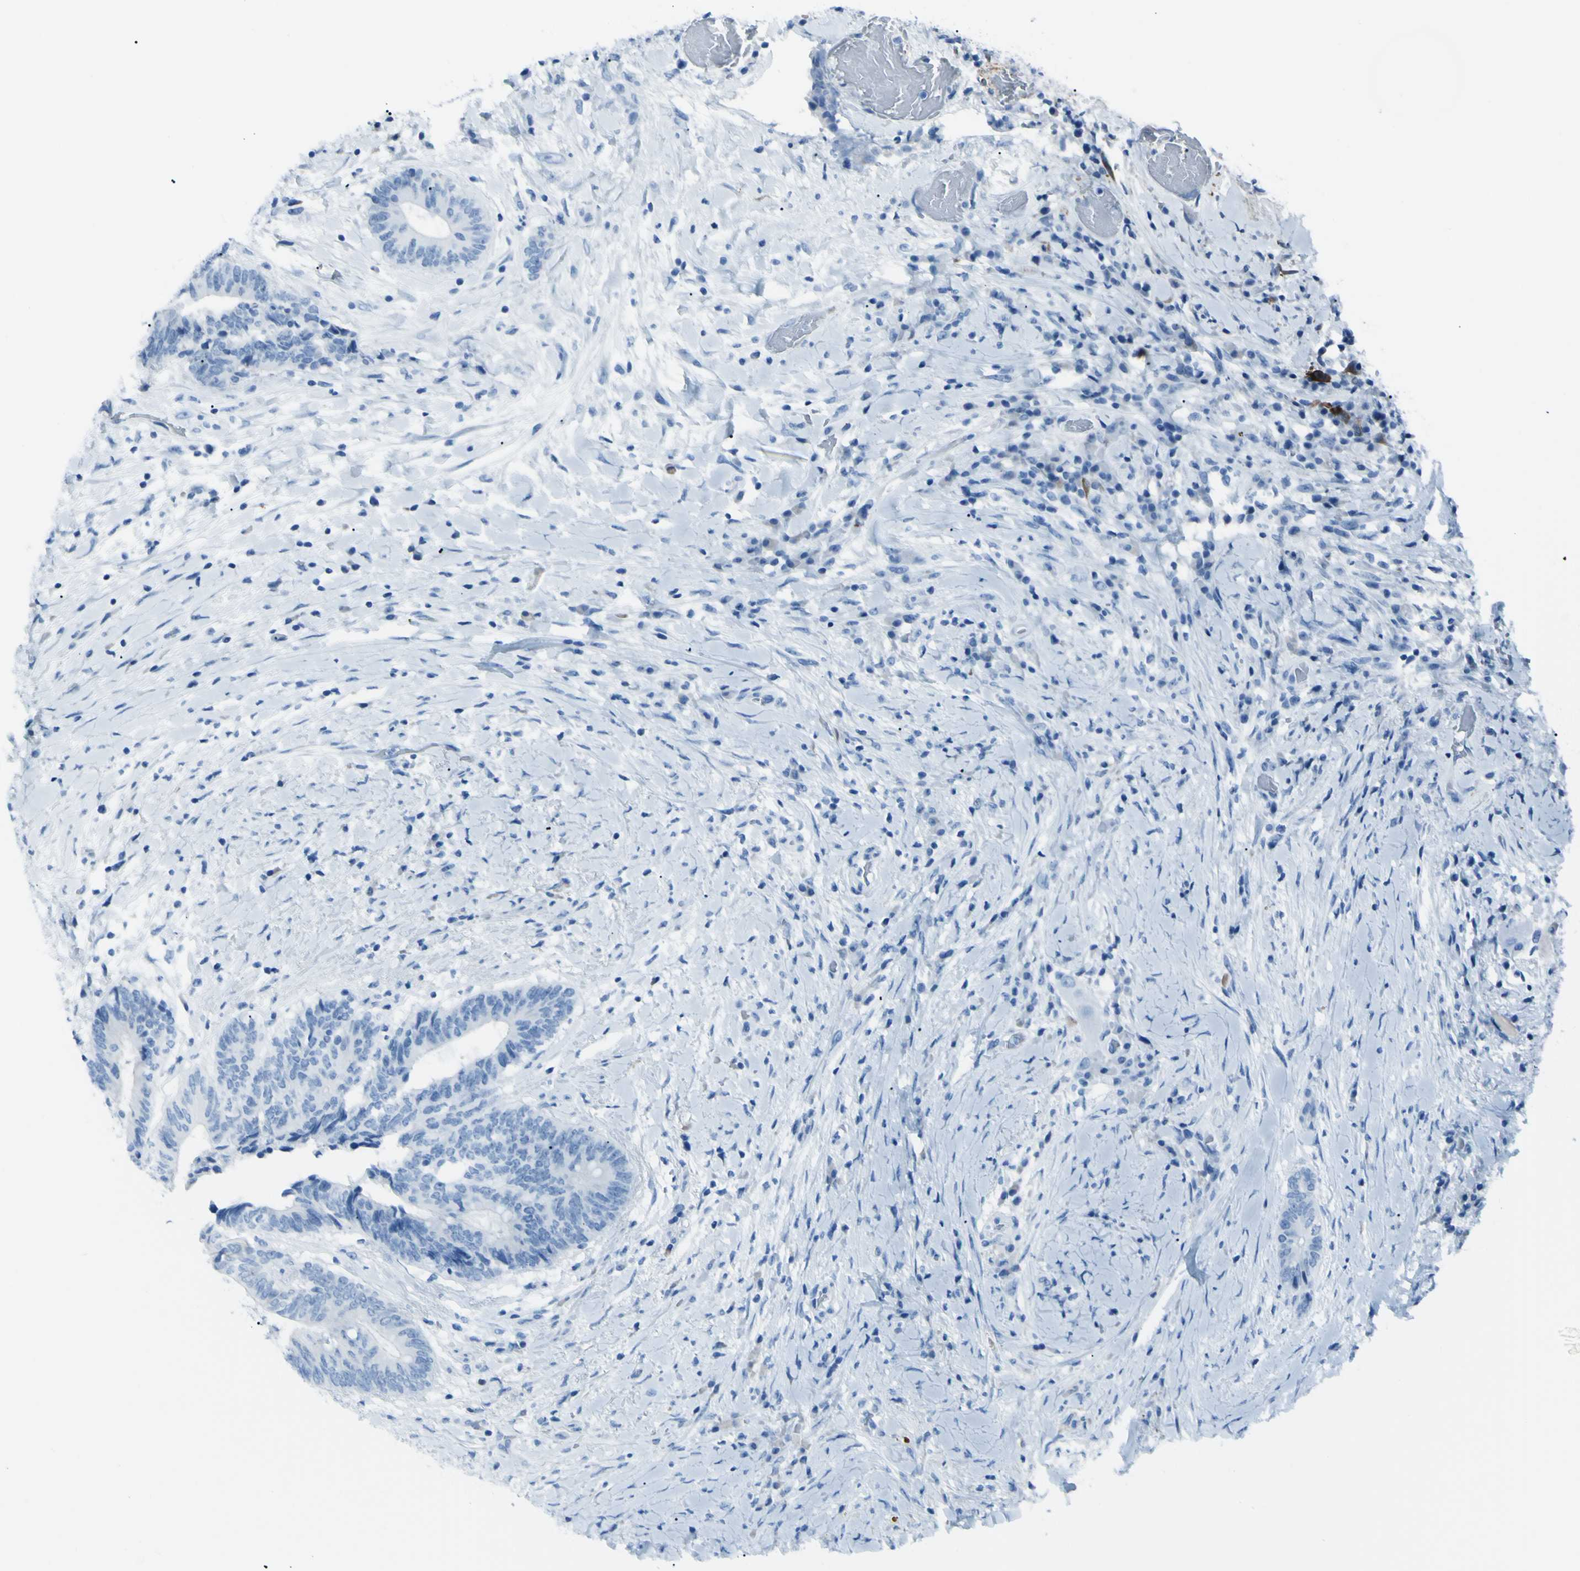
{"staining": {"intensity": "negative", "quantity": "none", "location": "none"}, "tissue": "colorectal cancer", "cell_type": "Tumor cells", "image_type": "cancer", "snomed": [{"axis": "morphology", "description": "Adenocarcinoma, NOS"}, {"axis": "topography", "description": "Rectum"}], "caption": "There is no significant positivity in tumor cells of colorectal cancer.", "gene": "TFPI2", "patient": {"sex": "male", "age": 63}}